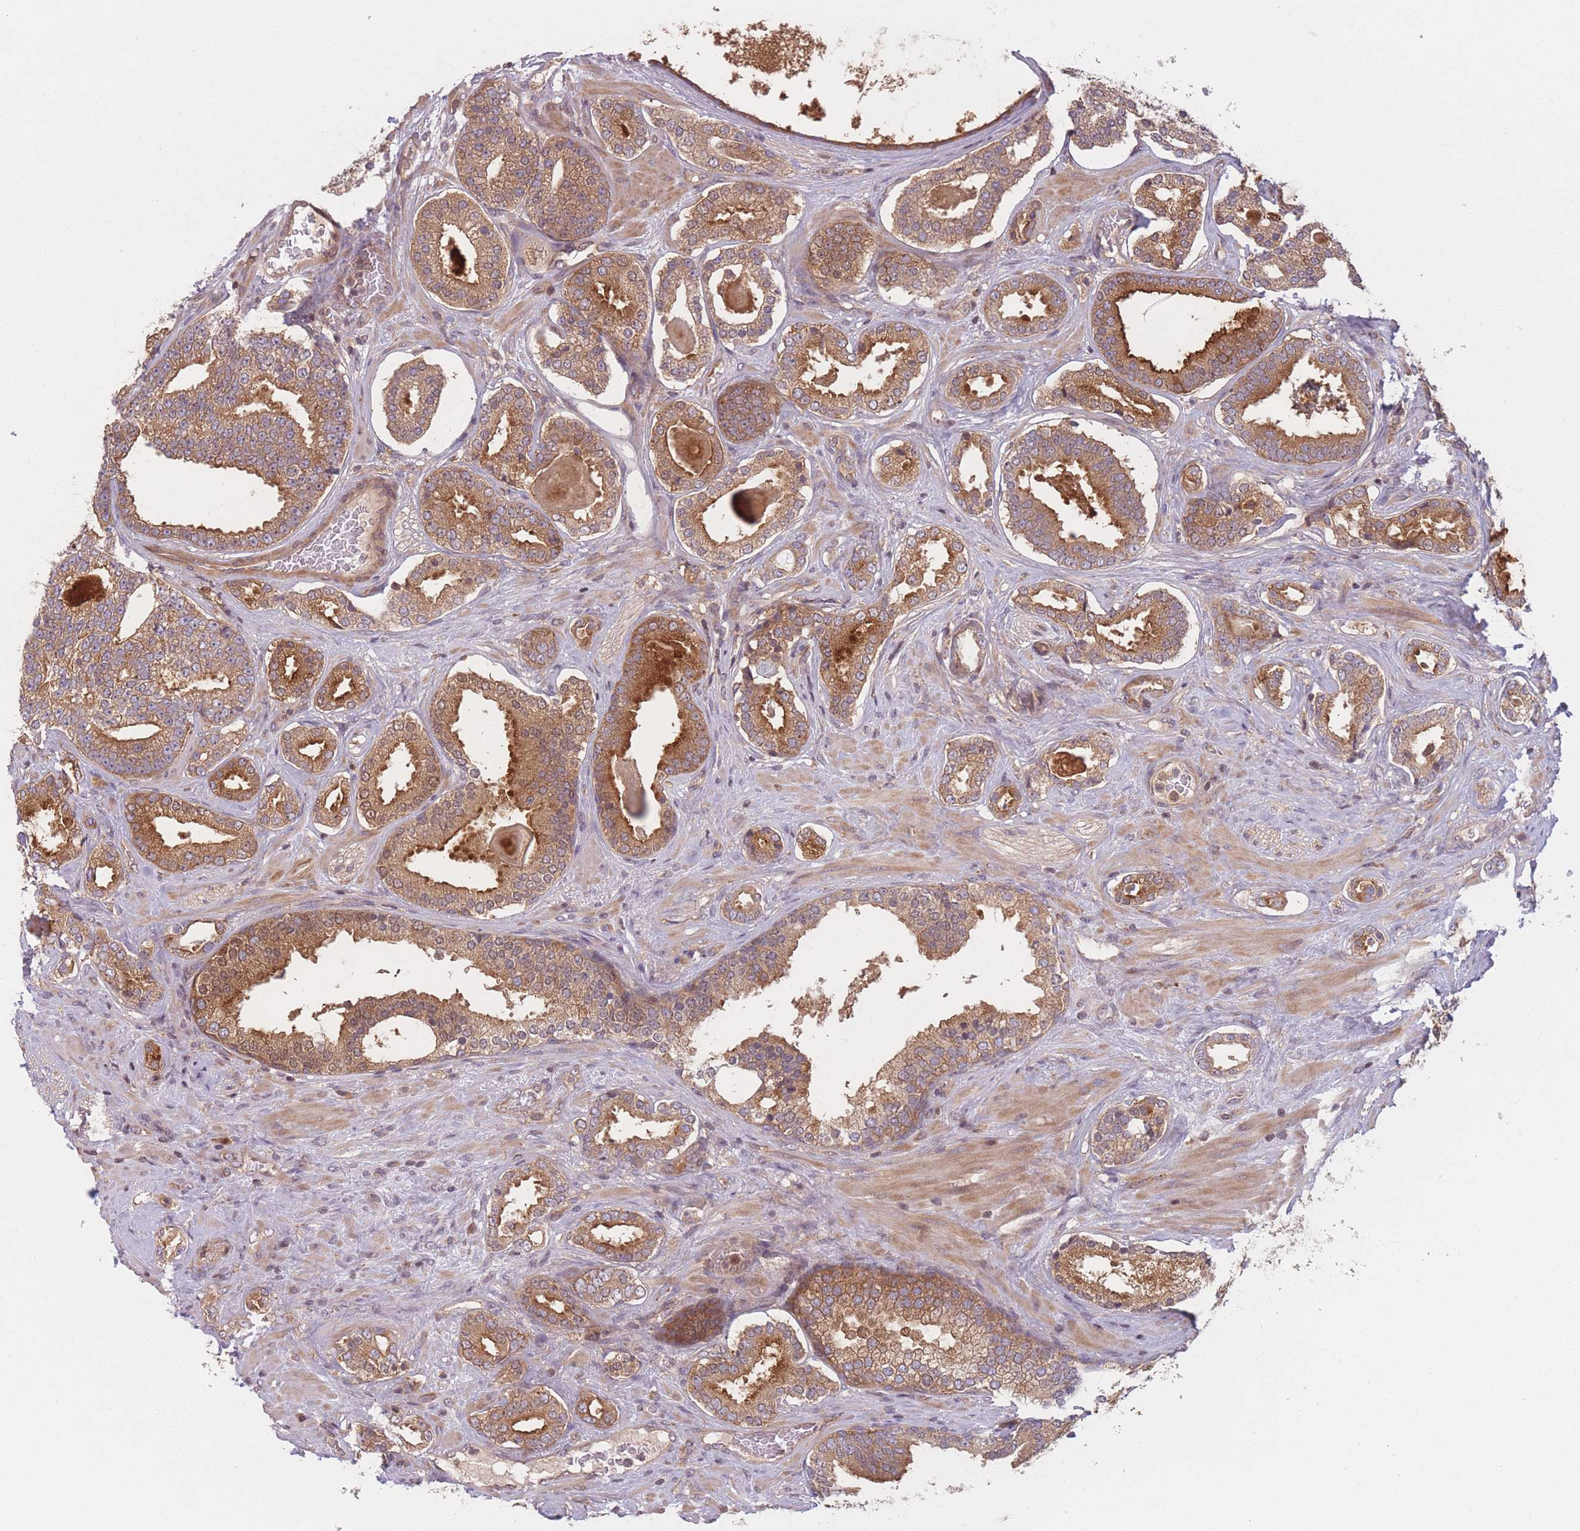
{"staining": {"intensity": "moderate", "quantity": ">75%", "location": "cytoplasmic/membranous"}, "tissue": "prostate cancer", "cell_type": "Tumor cells", "image_type": "cancer", "snomed": [{"axis": "morphology", "description": "Adenocarcinoma, High grade"}, {"axis": "topography", "description": "Prostate"}], "caption": "Protein analysis of prostate cancer tissue displays moderate cytoplasmic/membranous positivity in approximately >75% of tumor cells. Immunohistochemistry stains the protein of interest in brown and the nuclei are stained blue.", "gene": "WASHC2A", "patient": {"sex": "male", "age": 60}}